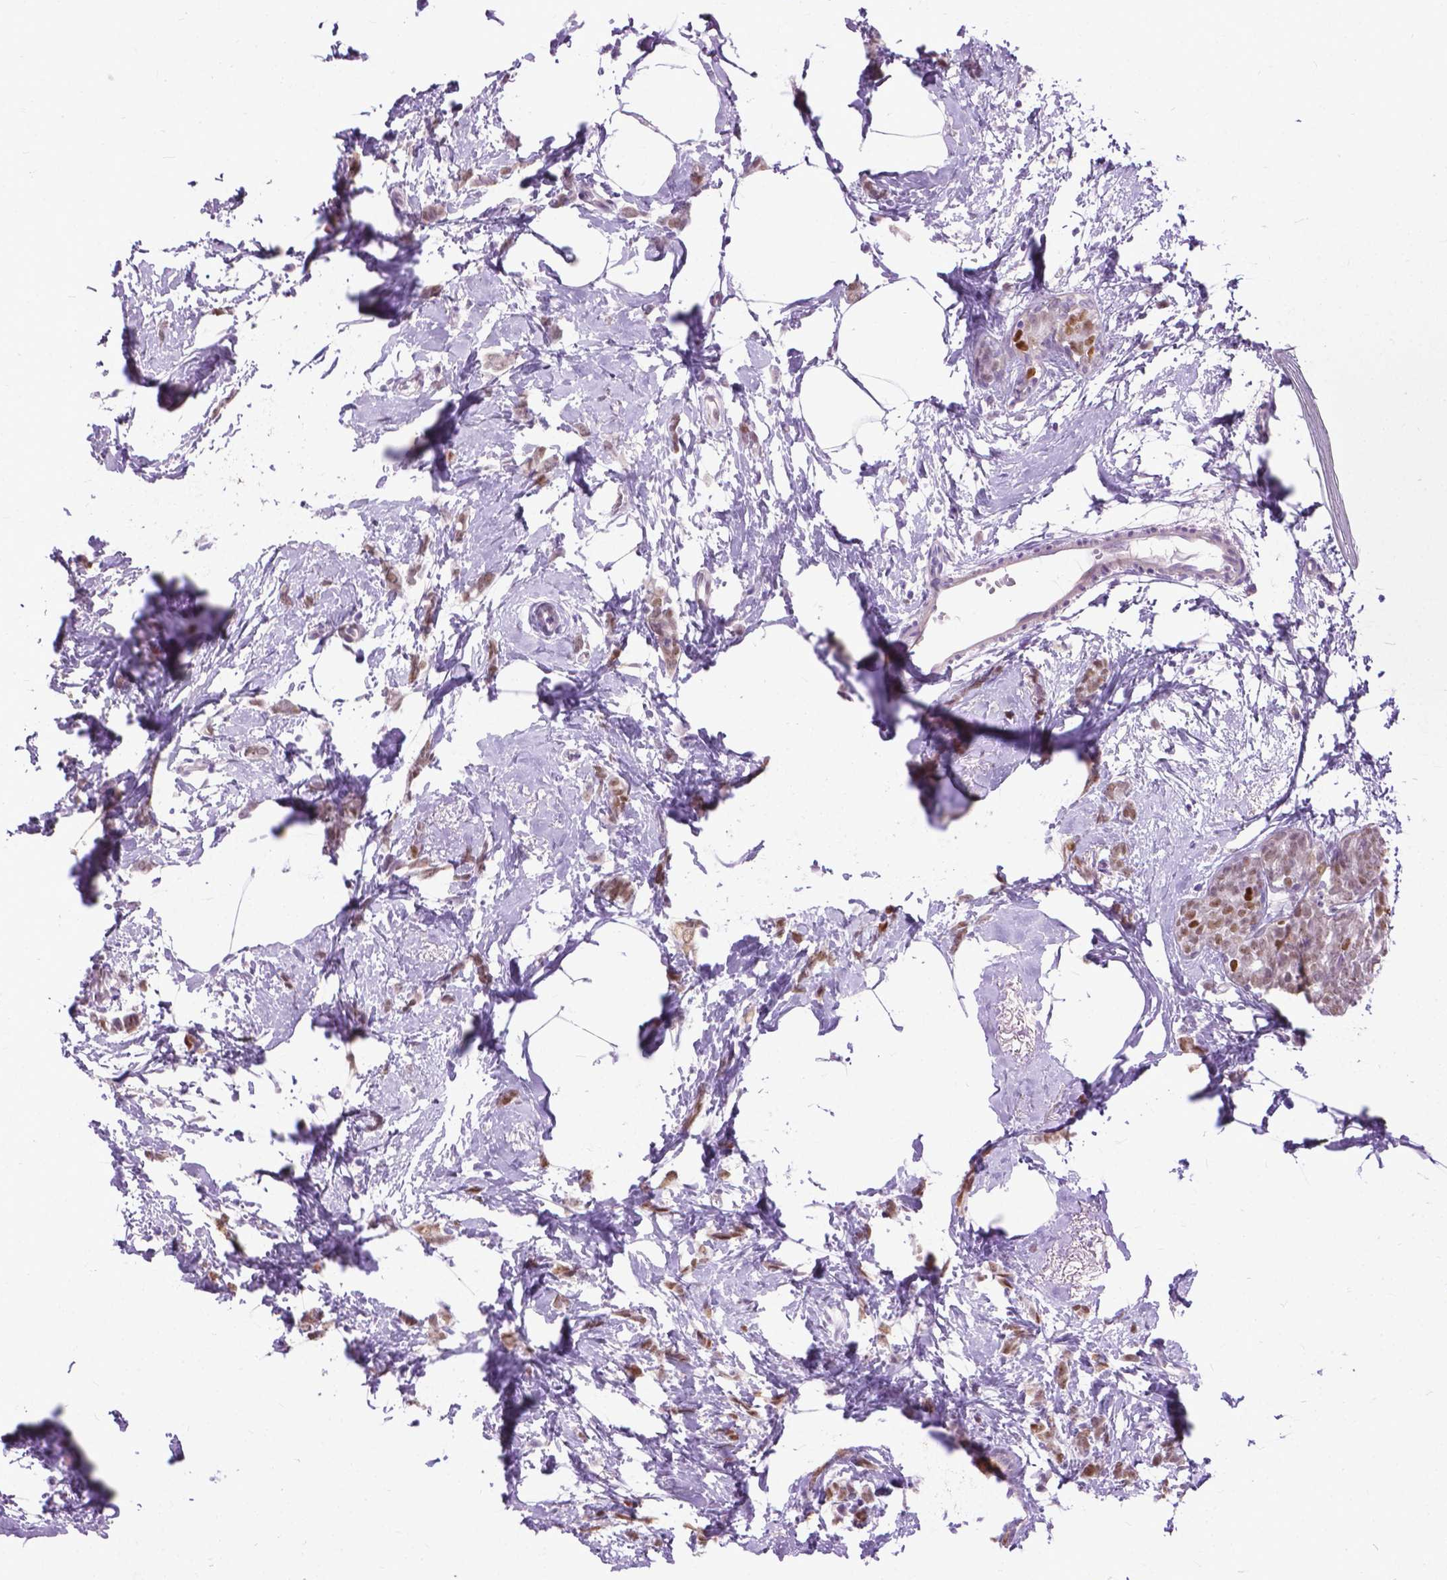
{"staining": {"intensity": "moderate", "quantity": ">75%", "location": "nuclear"}, "tissue": "breast cancer", "cell_type": "Tumor cells", "image_type": "cancer", "snomed": [{"axis": "morphology", "description": "Duct carcinoma"}, {"axis": "topography", "description": "Breast"}], "caption": "This is an image of immunohistochemistry (IHC) staining of breast cancer, which shows moderate positivity in the nuclear of tumor cells.", "gene": "APCDD1L", "patient": {"sex": "female", "age": 40}}